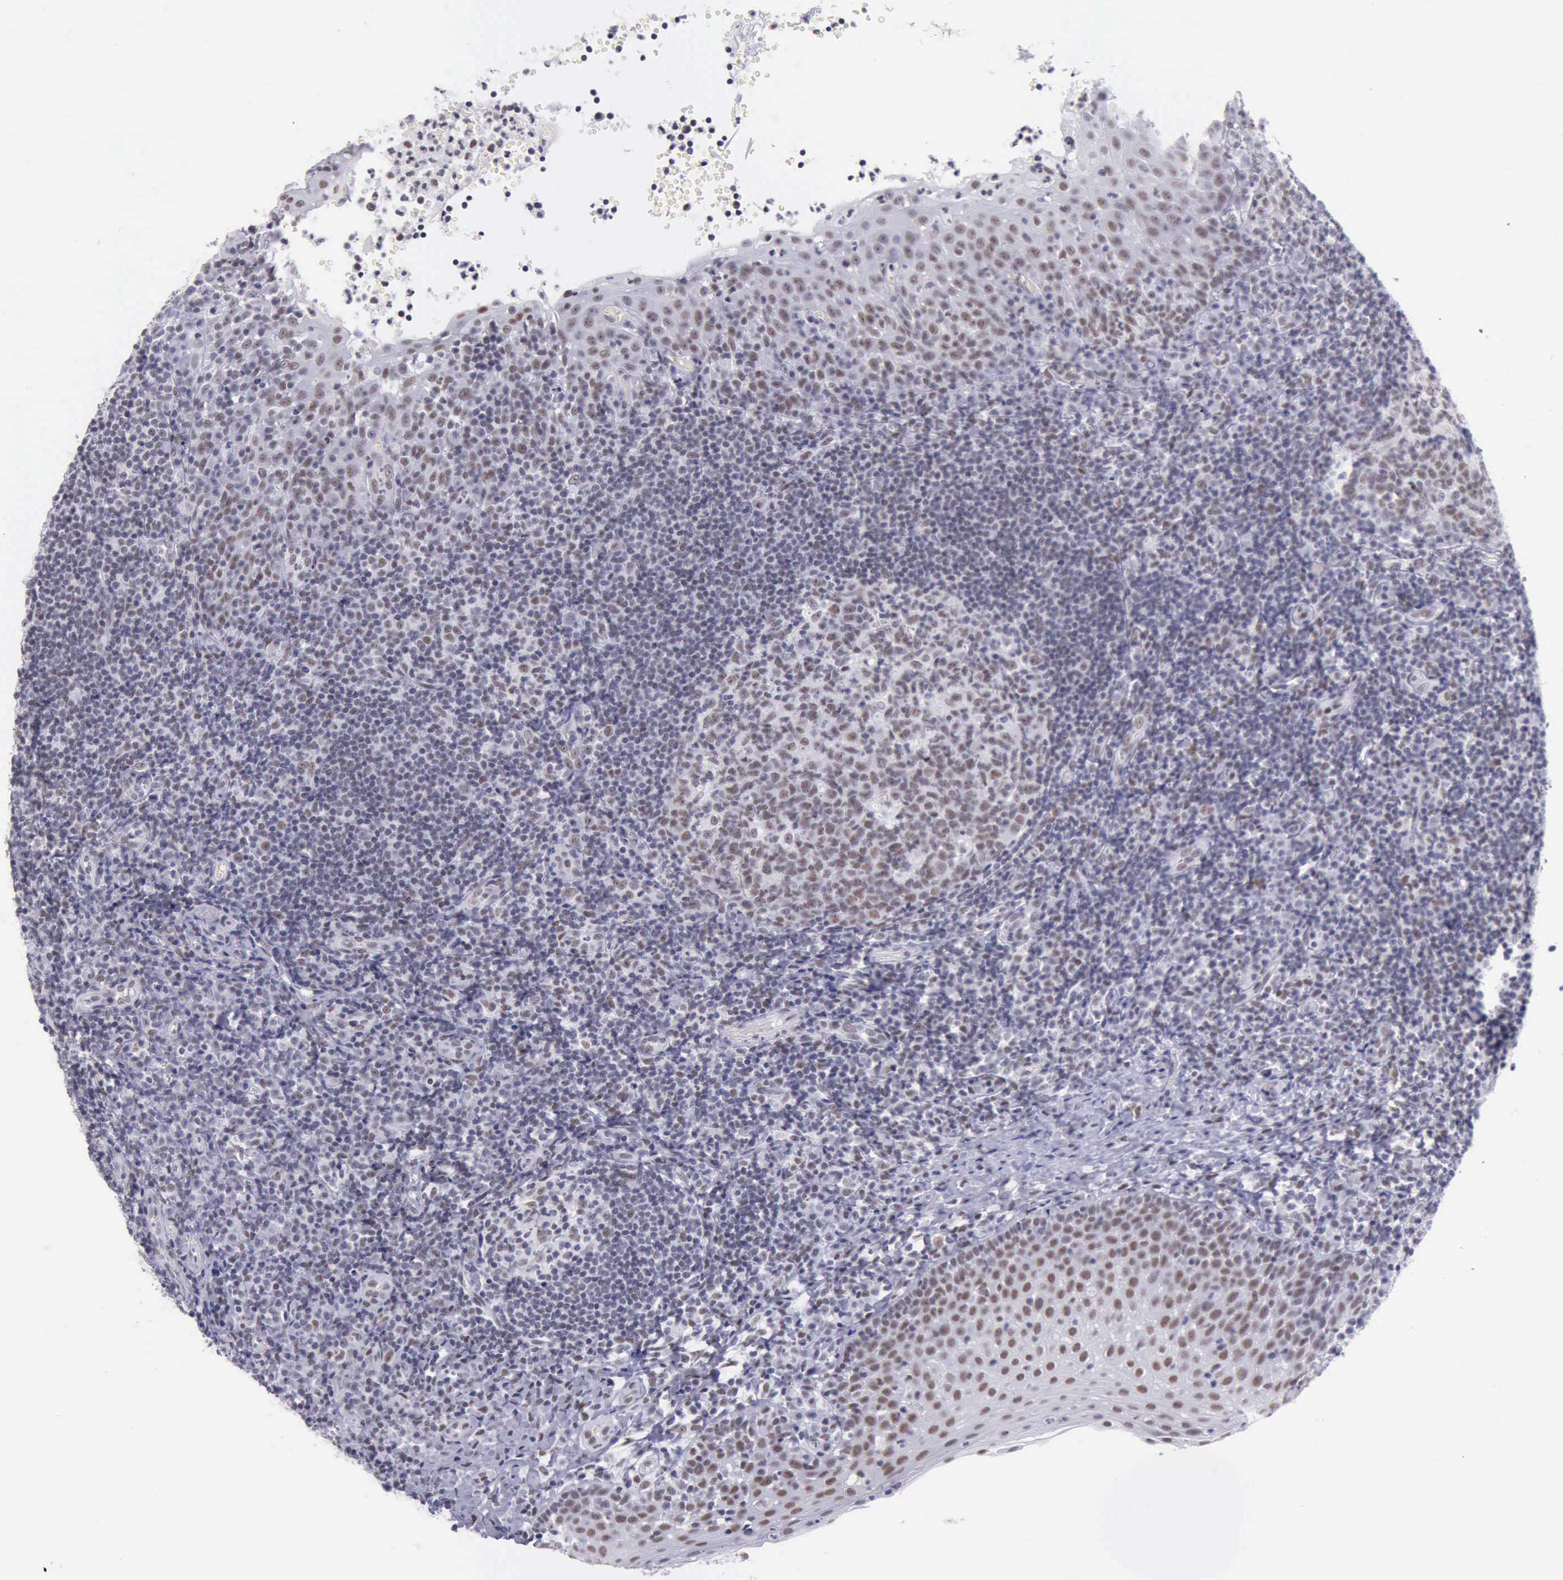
{"staining": {"intensity": "weak", "quantity": ">75%", "location": "nuclear"}, "tissue": "tonsil", "cell_type": "Germinal center cells", "image_type": "normal", "snomed": [{"axis": "morphology", "description": "Normal tissue, NOS"}, {"axis": "topography", "description": "Tonsil"}], "caption": "The immunohistochemical stain highlights weak nuclear positivity in germinal center cells of benign tonsil.", "gene": "EP300", "patient": {"sex": "female", "age": 40}}